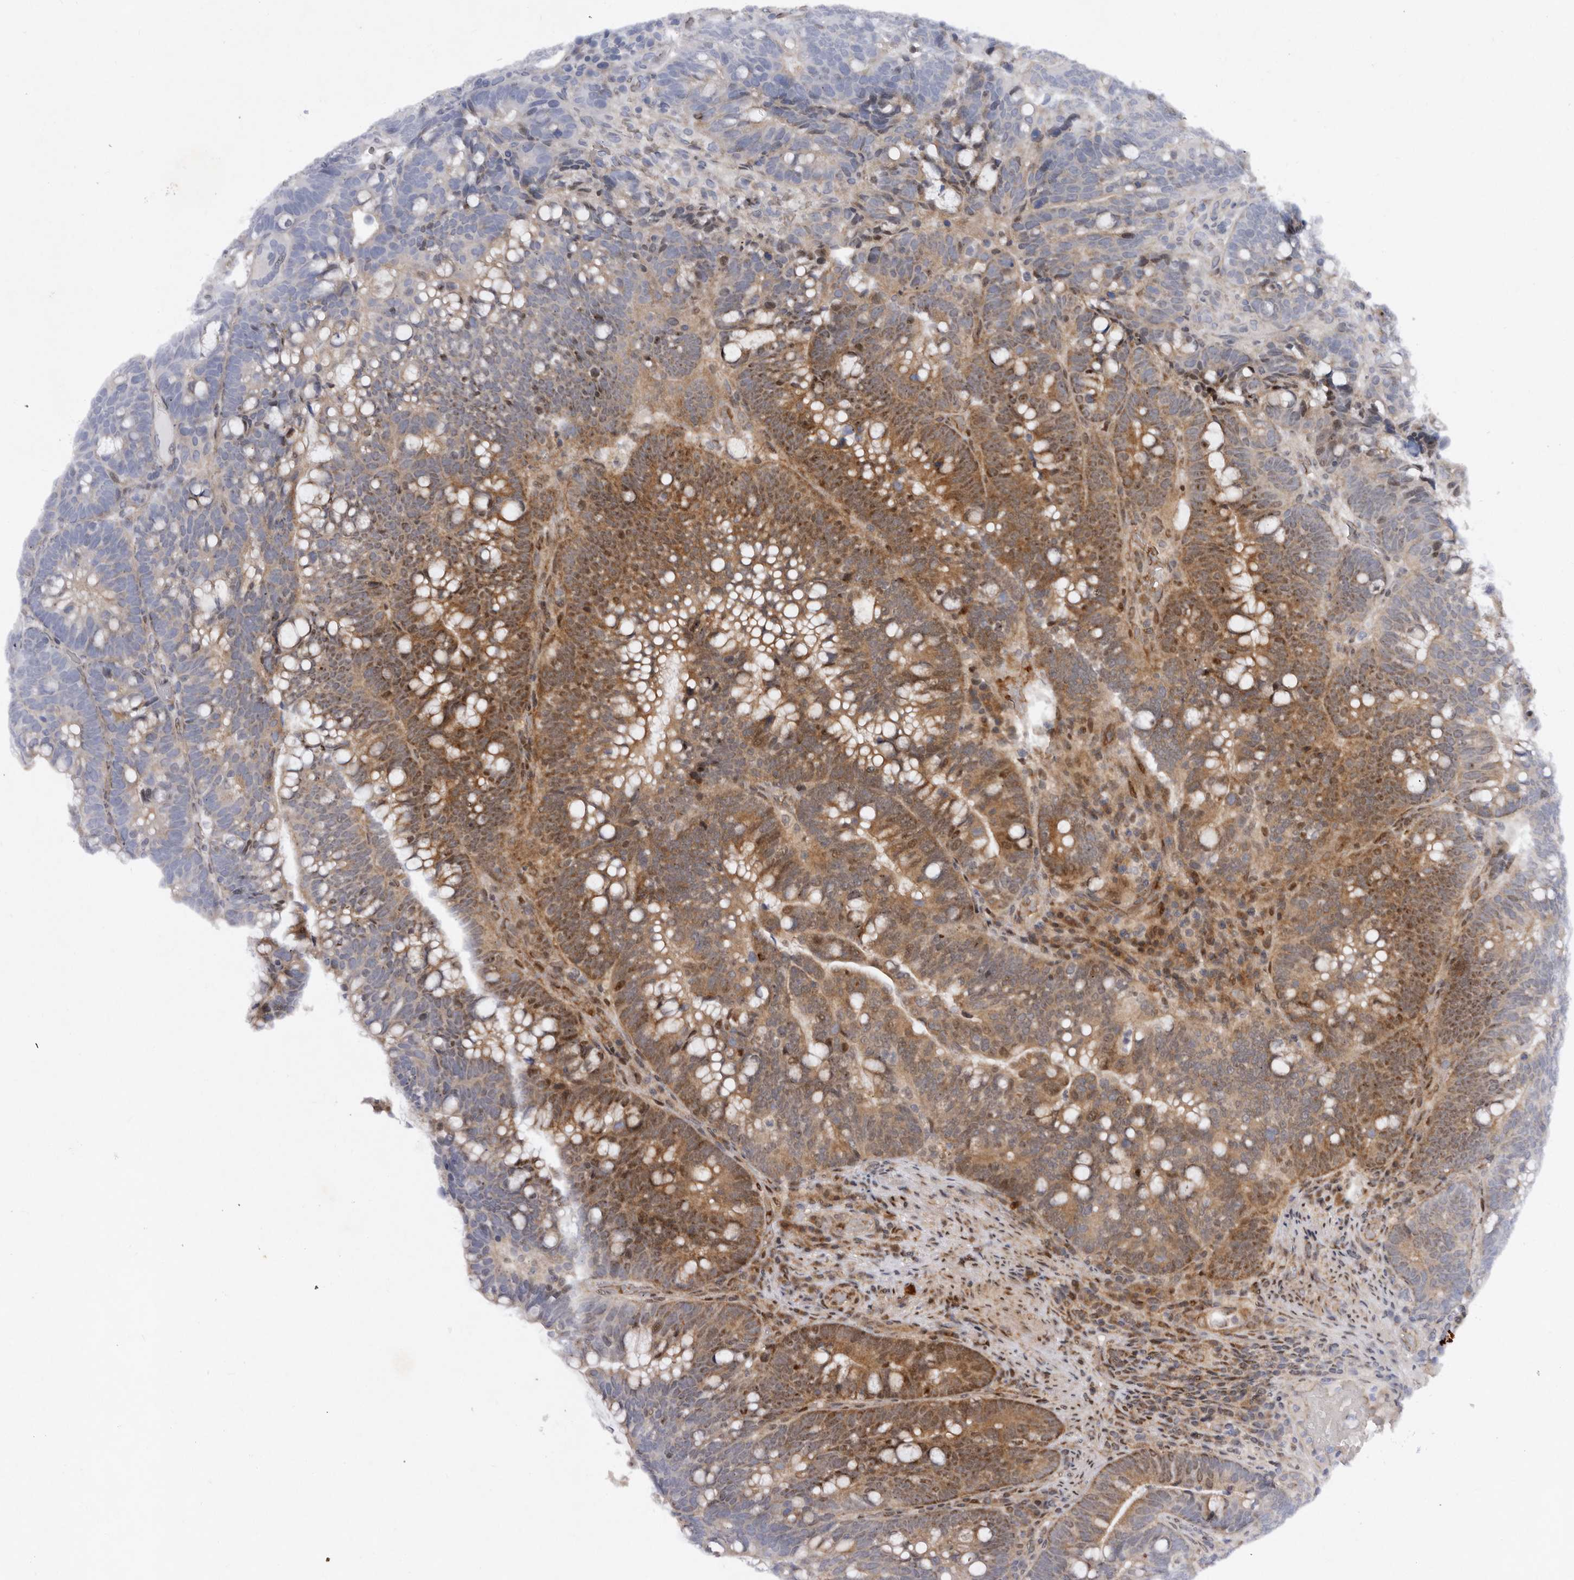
{"staining": {"intensity": "moderate", "quantity": "25%-75%", "location": "cytoplasmic/membranous,nuclear"}, "tissue": "colorectal cancer", "cell_type": "Tumor cells", "image_type": "cancer", "snomed": [{"axis": "morphology", "description": "Adenocarcinoma, NOS"}, {"axis": "topography", "description": "Colon"}], "caption": "Immunohistochemical staining of colorectal cancer (adenocarcinoma) displays moderate cytoplasmic/membranous and nuclear protein staining in about 25%-75% of tumor cells.", "gene": "ABL1", "patient": {"sex": "female", "age": 66}}